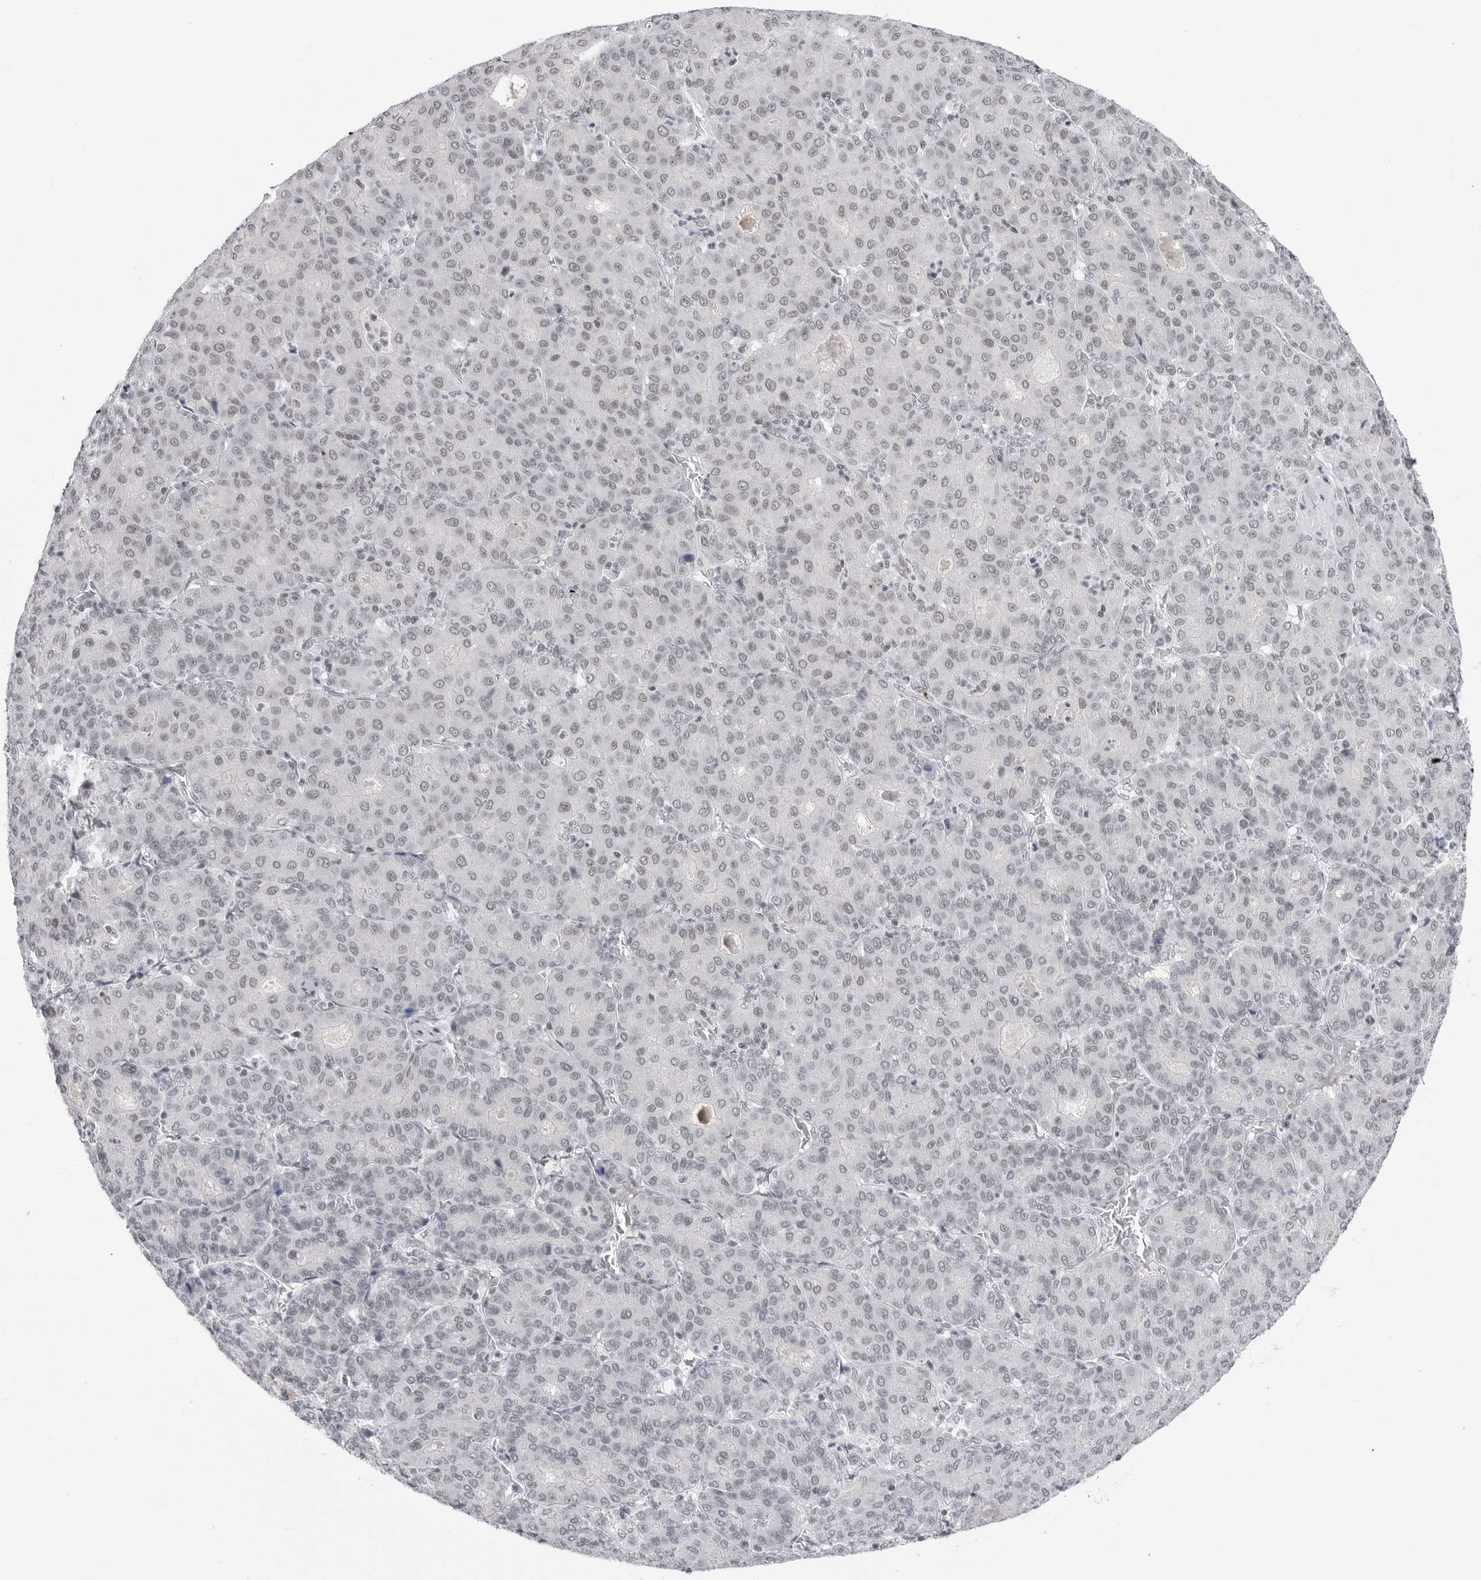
{"staining": {"intensity": "negative", "quantity": "none", "location": "none"}, "tissue": "liver cancer", "cell_type": "Tumor cells", "image_type": "cancer", "snomed": [{"axis": "morphology", "description": "Carcinoma, Hepatocellular, NOS"}, {"axis": "topography", "description": "Liver"}], "caption": "The micrograph reveals no staining of tumor cells in liver cancer (hepatocellular carcinoma).", "gene": "TRIM66", "patient": {"sex": "male", "age": 65}}